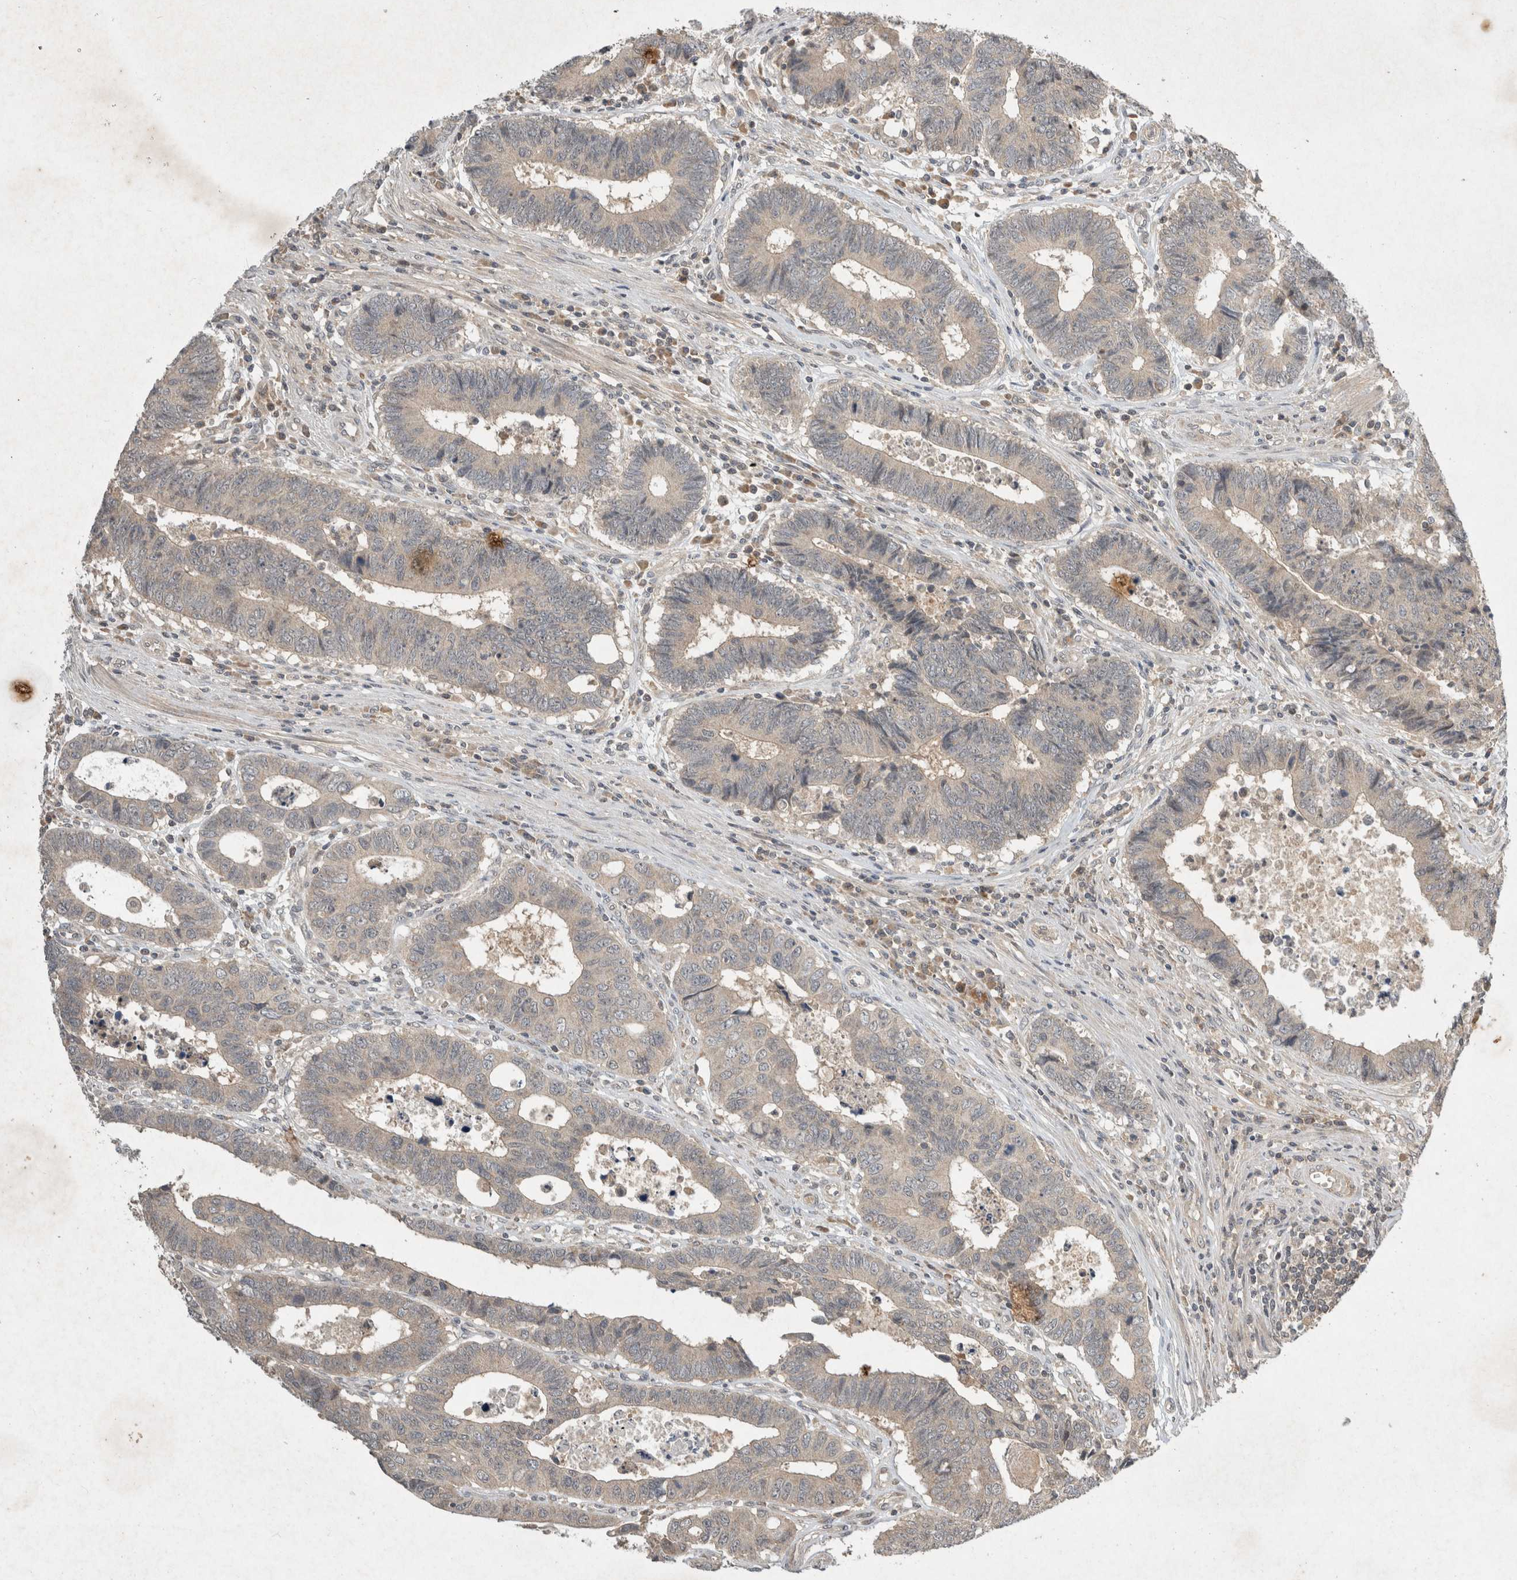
{"staining": {"intensity": "weak", "quantity": "<25%", "location": "cytoplasmic/membranous"}, "tissue": "colorectal cancer", "cell_type": "Tumor cells", "image_type": "cancer", "snomed": [{"axis": "morphology", "description": "Adenocarcinoma, NOS"}, {"axis": "topography", "description": "Rectum"}], "caption": "Histopathology image shows no significant protein staining in tumor cells of adenocarcinoma (colorectal).", "gene": "LOXL2", "patient": {"sex": "male", "age": 84}}